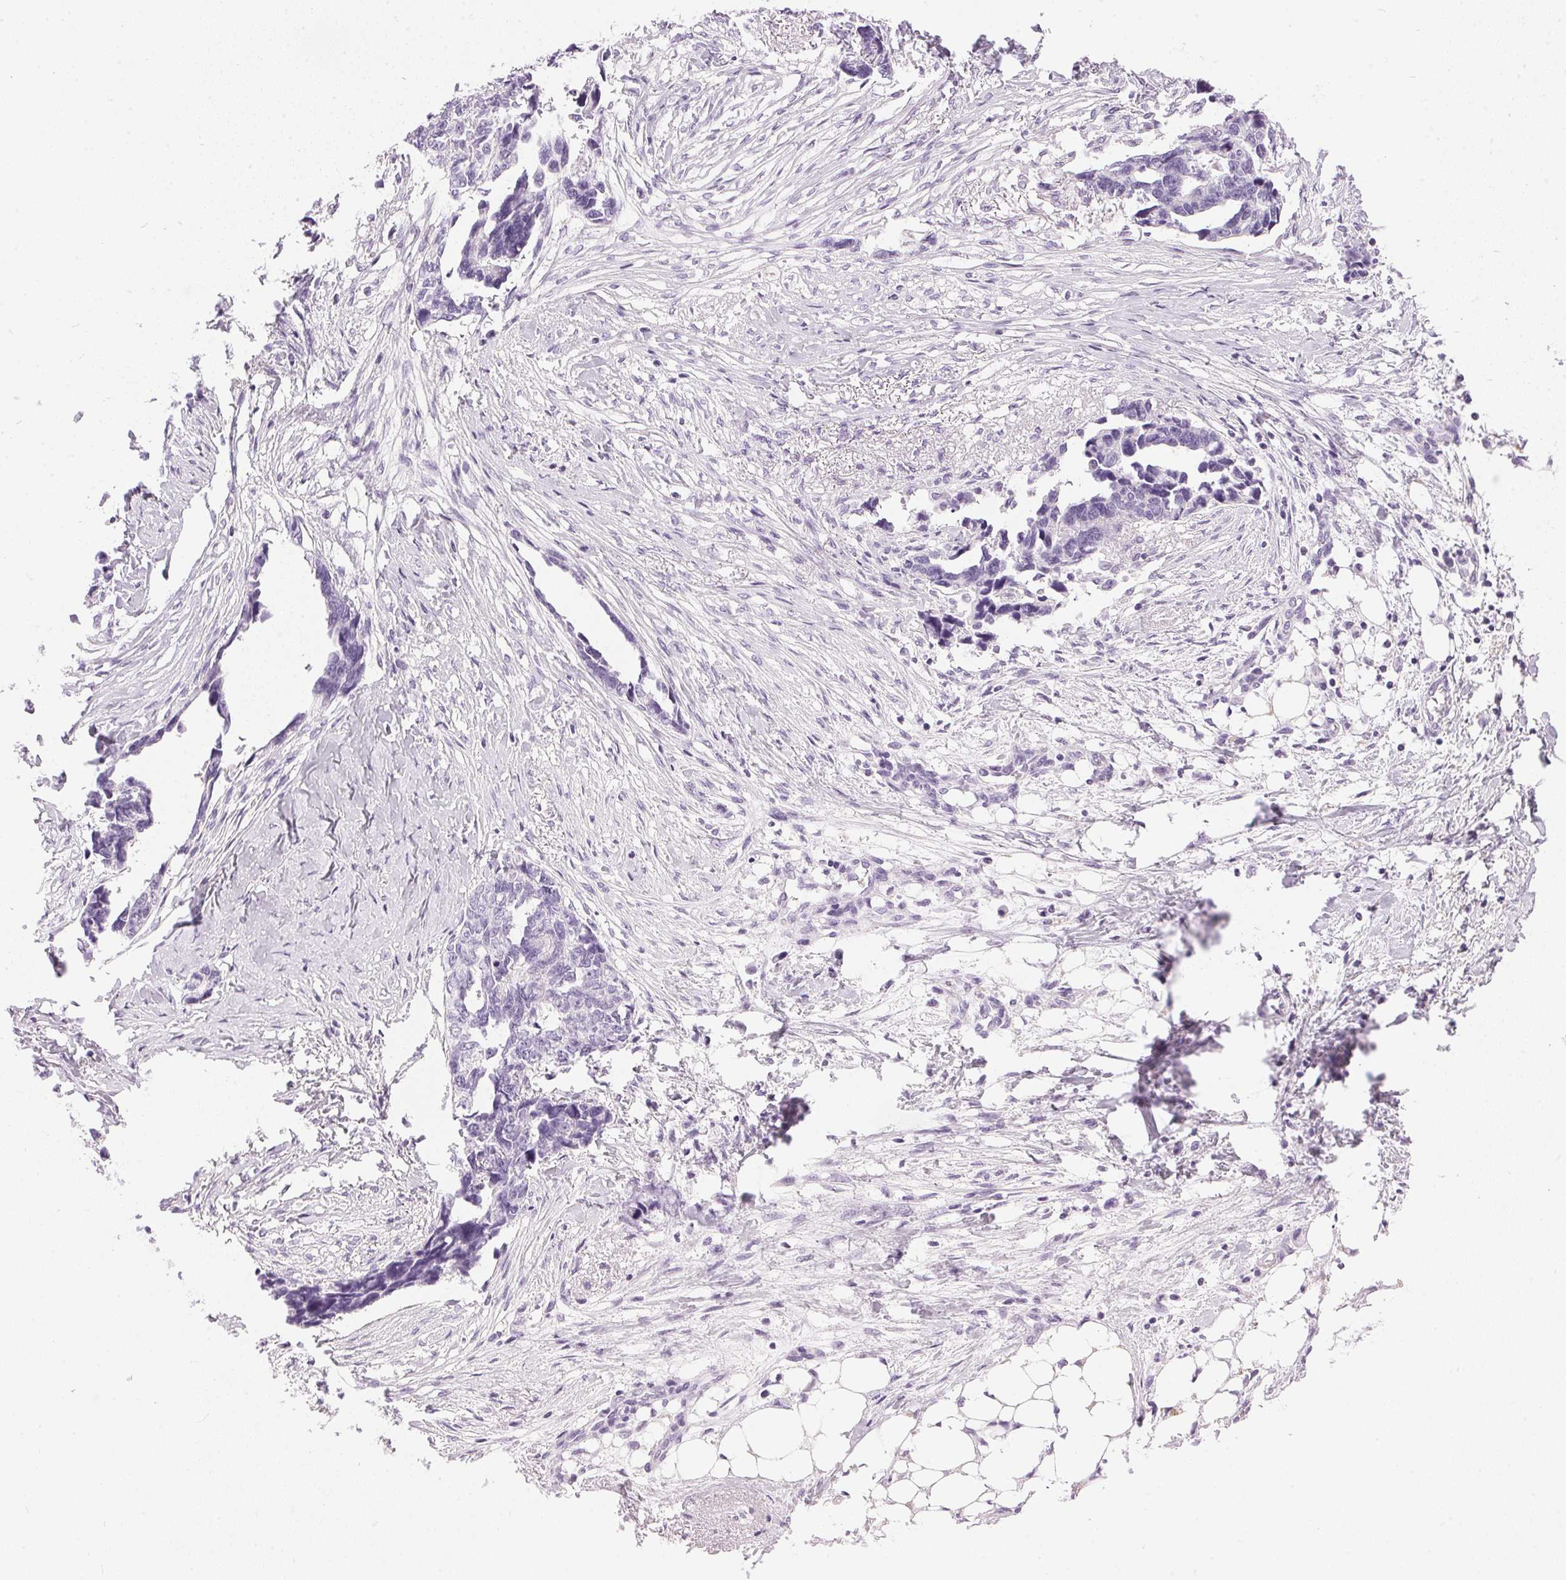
{"staining": {"intensity": "negative", "quantity": "none", "location": "none"}, "tissue": "ovarian cancer", "cell_type": "Tumor cells", "image_type": "cancer", "snomed": [{"axis": "morphology", "description": "Cystadenocarcinoma, serous, NOS"}, {"axis": "topography", "description": "Ovary"}], "caption": "Immunohistochemical staining of ovarian cancer (serous cystadenocarcinoma) reveals no significant positivity in tumor cells. Brightfield microscopy of IHC stained with DAB (brown) and hematoxylin (blue), captured at high magnification.", "gene": "SP7", "patient": {"sex": "female", "age": 69}}